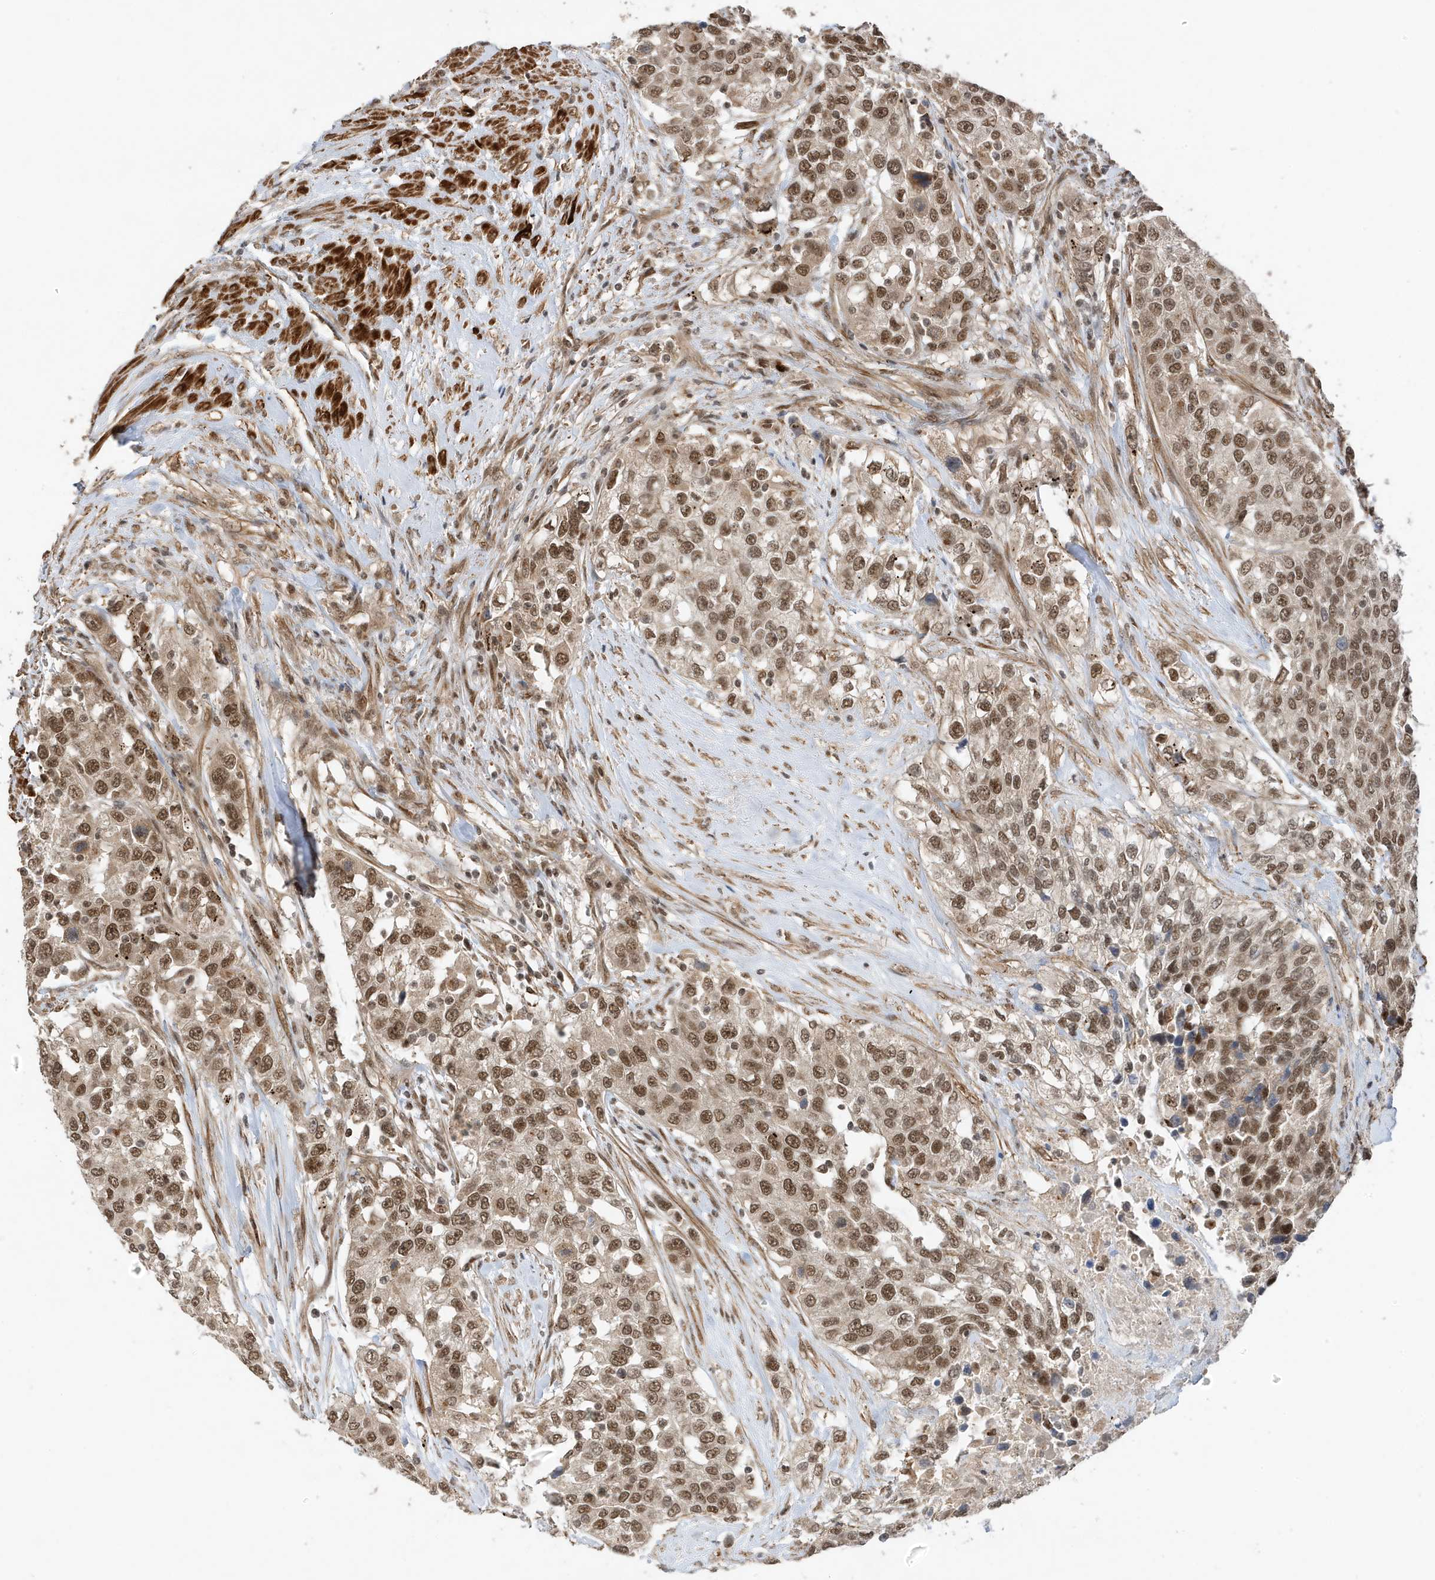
{"staining": {"intensity": "moderate", "quantity": ">75%", "location": "nuclear"}, "tissue": "urothelial cancer", "cell_type": "Tumor cells", "image_type": "cancer", "snomed": [{"axis": "morphology", "description": "Urothelial carcinoma, High grade"}, {"axis": "topography", "description": "Urinary bladder"}], "caption": "High-power microscopy captured an immunohistochemistry histopathology image of urothelial cancer, revealing moderate nuclear expression in approximately >75% of tumor cells.", "gene": "MAST3", "patient": {"sex": "female", "age": 80}}